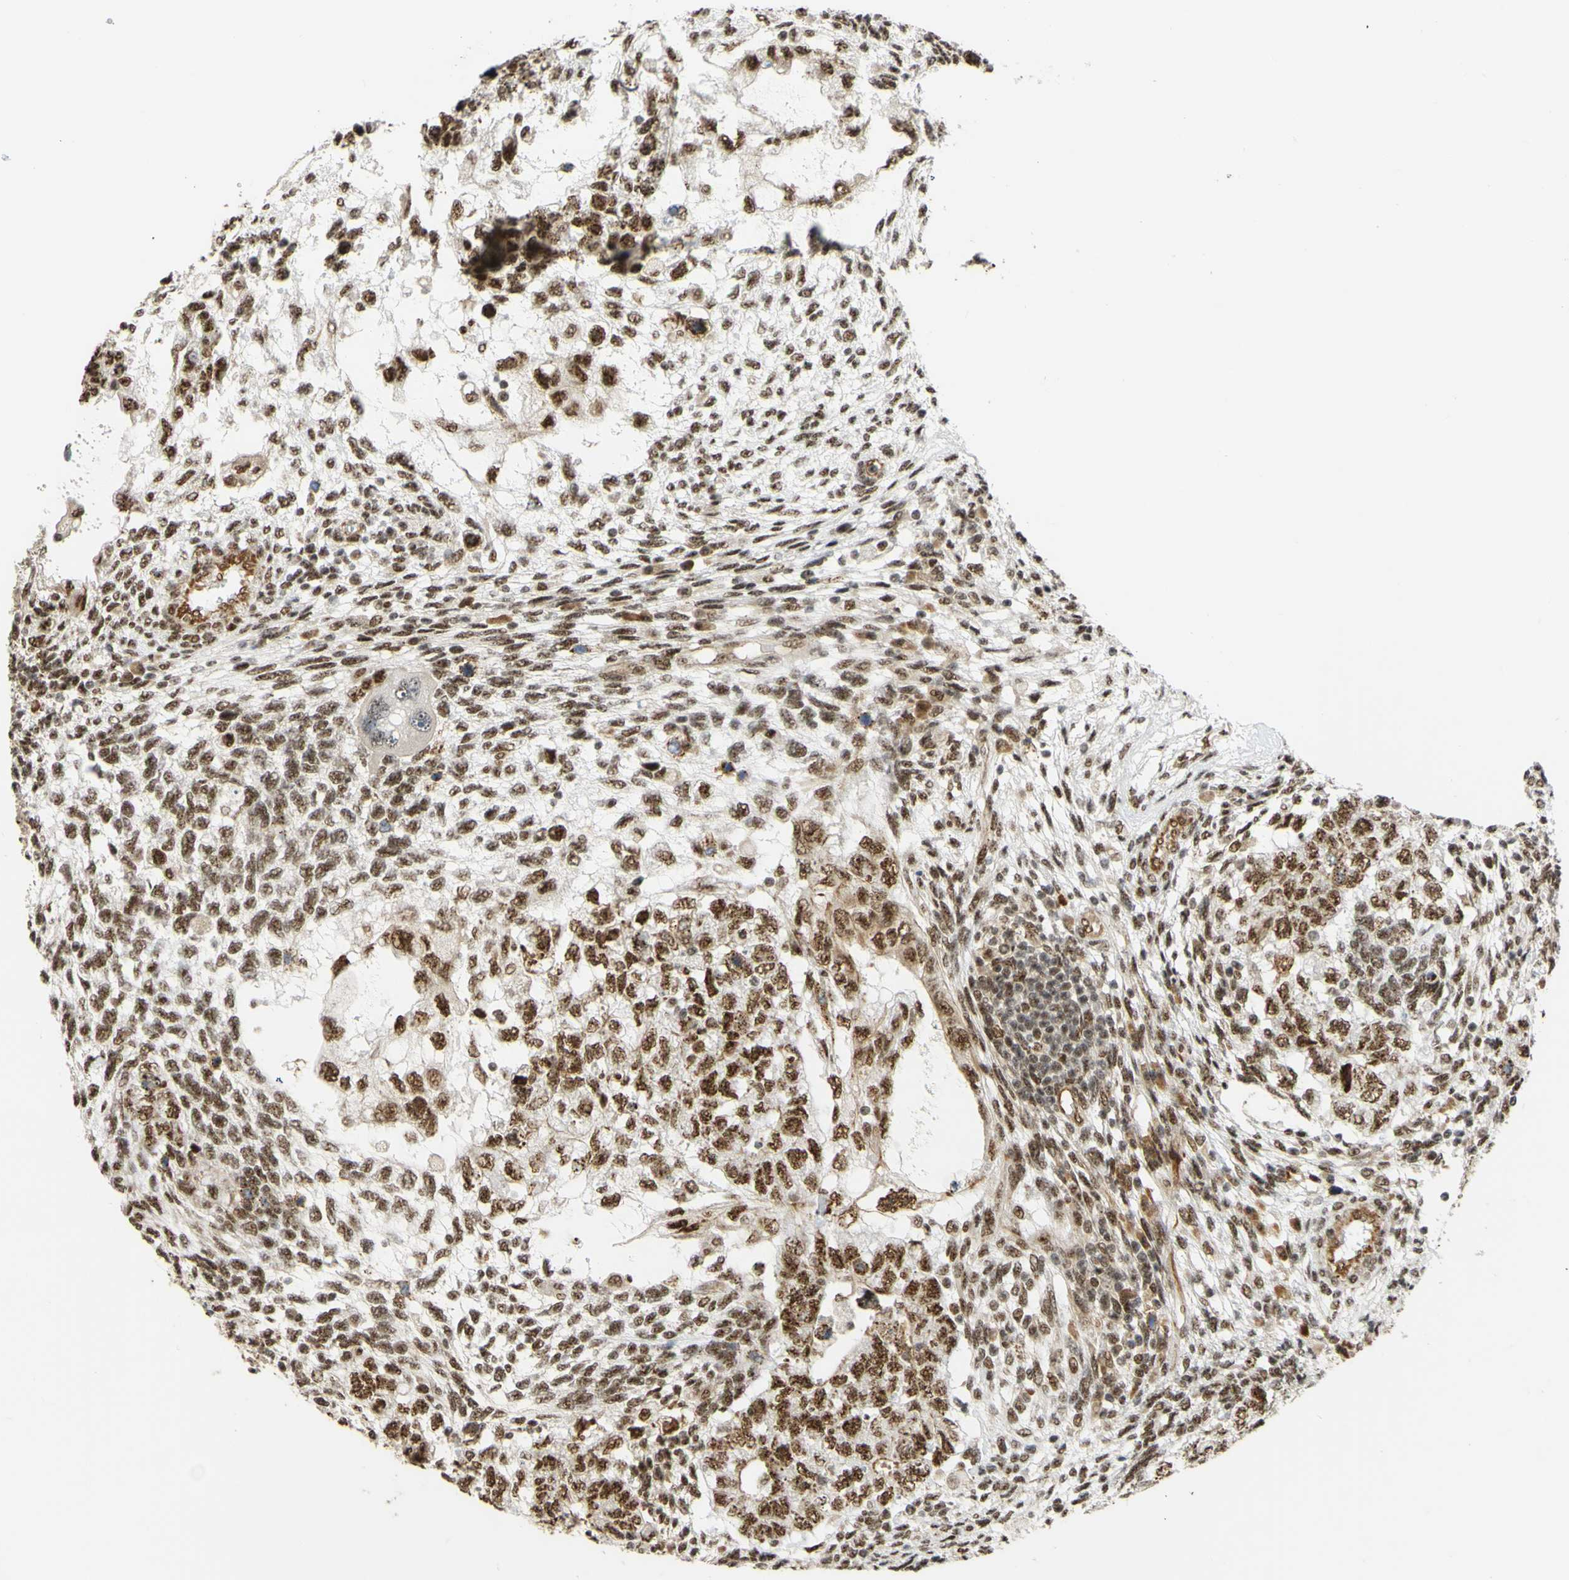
{"staining": {"intensity": "moderate", "quantity": ">75%", "location": "nuclear"}, "tissue": "testis cancer", "cell_type": "Tumor cells", "image_type": "cancer", "snomed": [{"axis": "morphology", "description": "Normal tissue, NOS"}, {"axis": "morphology", "description": "Carcinoma, Embryonal, NOS"}, {"axis": "topography", "description": "Testis"}], "caption": "A brown stain labels moderate nuclear positivity of a protein in testis embryonal carcinoma tumor cells.", "gene": "SAP18", "patient": {"sex": "male", "age": 36}}